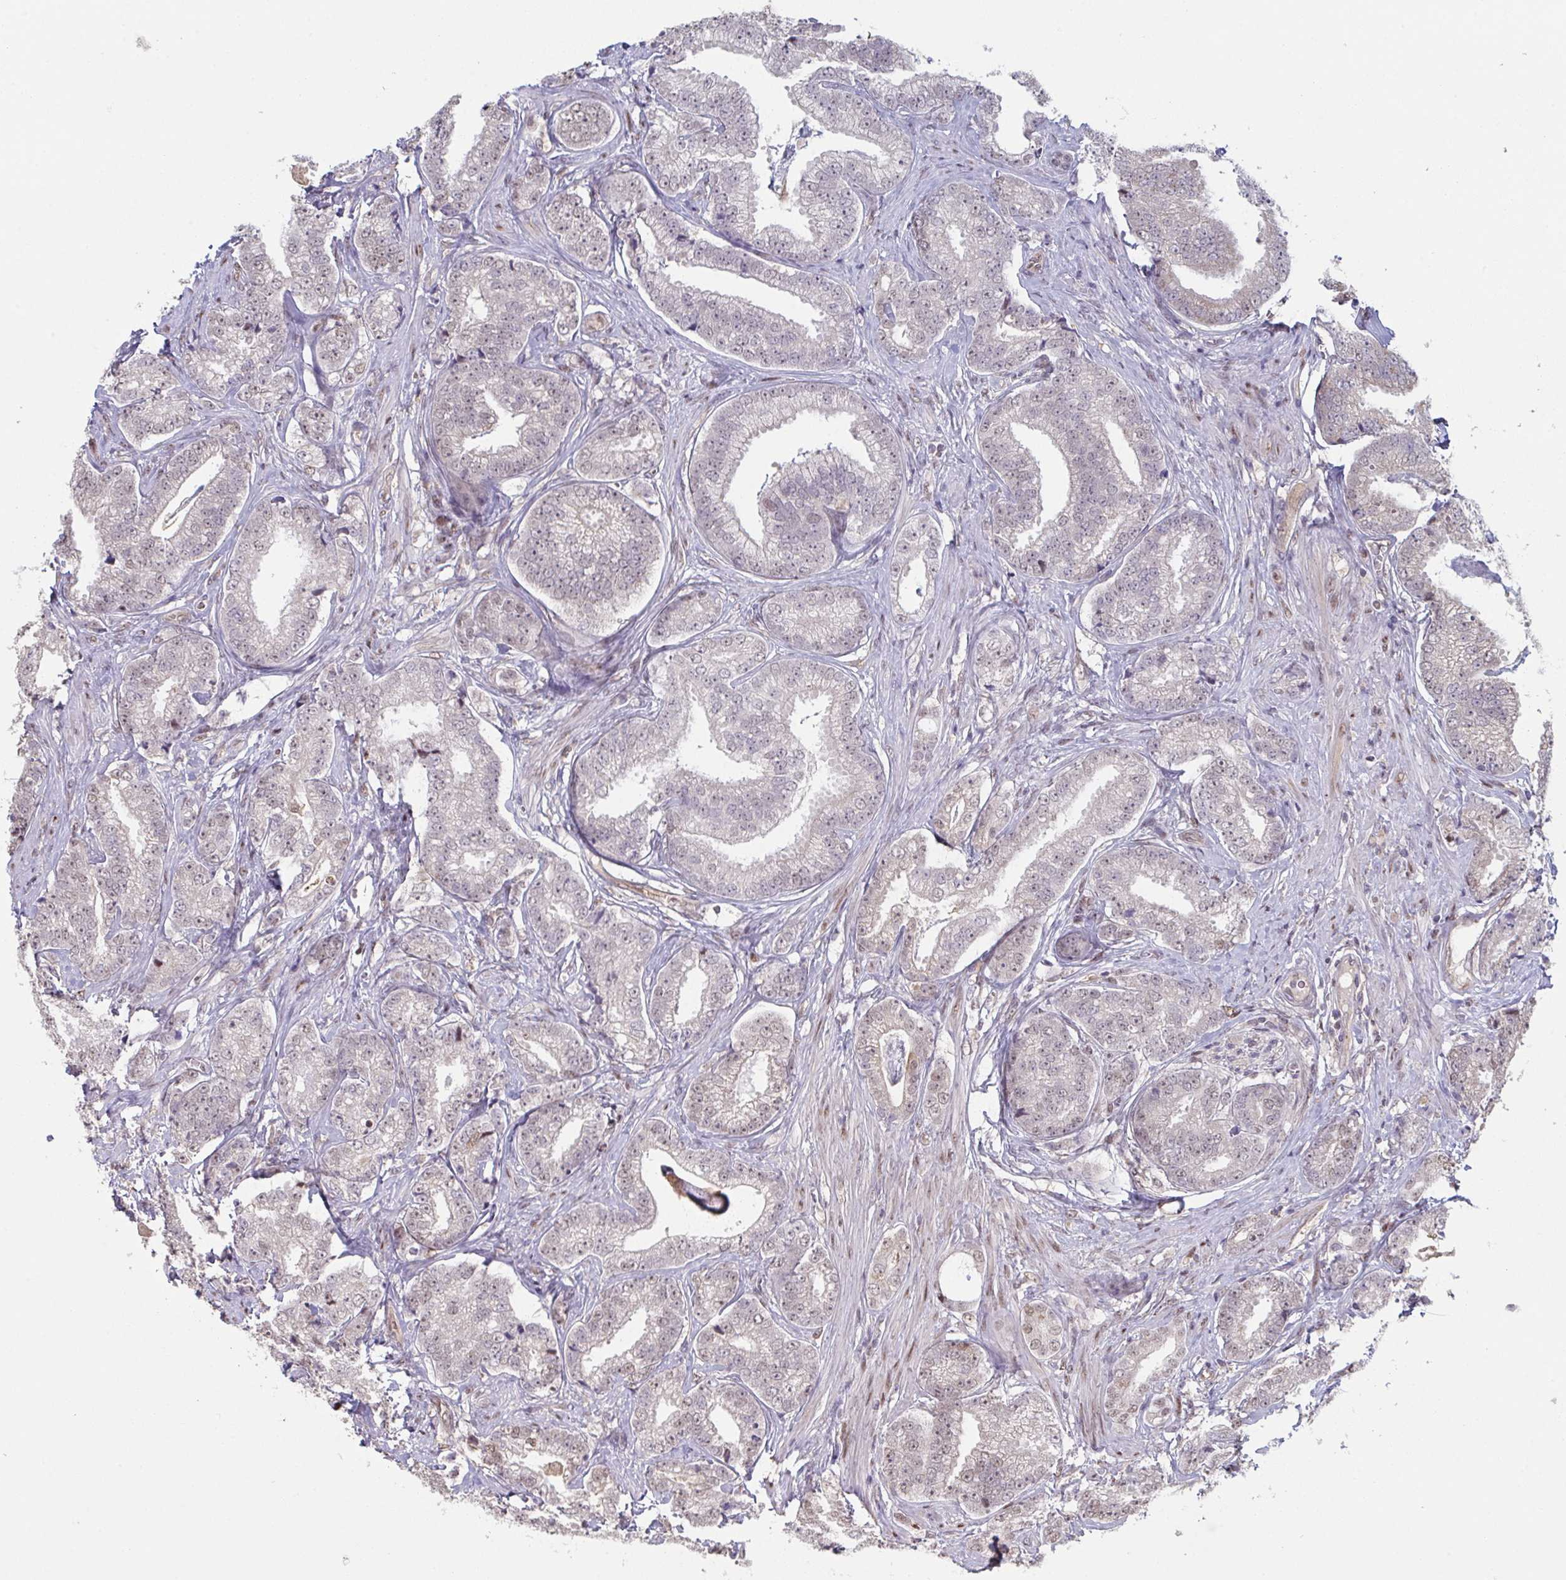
{"staining": {"intensity": "weak", "quantity": "25%-75%", "location": "cytoplasmic/membranous,nuclear"}, "tissue": "prostate cancer", "cell_type": "Tumor cells", "image_type": "cancer", "snomed": [{"axis": "morphology", "description": "Adenocarcinoma, Low grade"}, {"axis": "topography", "description": "Prostate"}], "caption": "This is an image of immunohistochemistry staining of prostate low-grade adenocarcinoma, which shows weak positivity in the cytoplasmic/membranous and nuclear of tumor cells.", "gene": "ACD", "patient": {"sex": "male", "age": 63}}